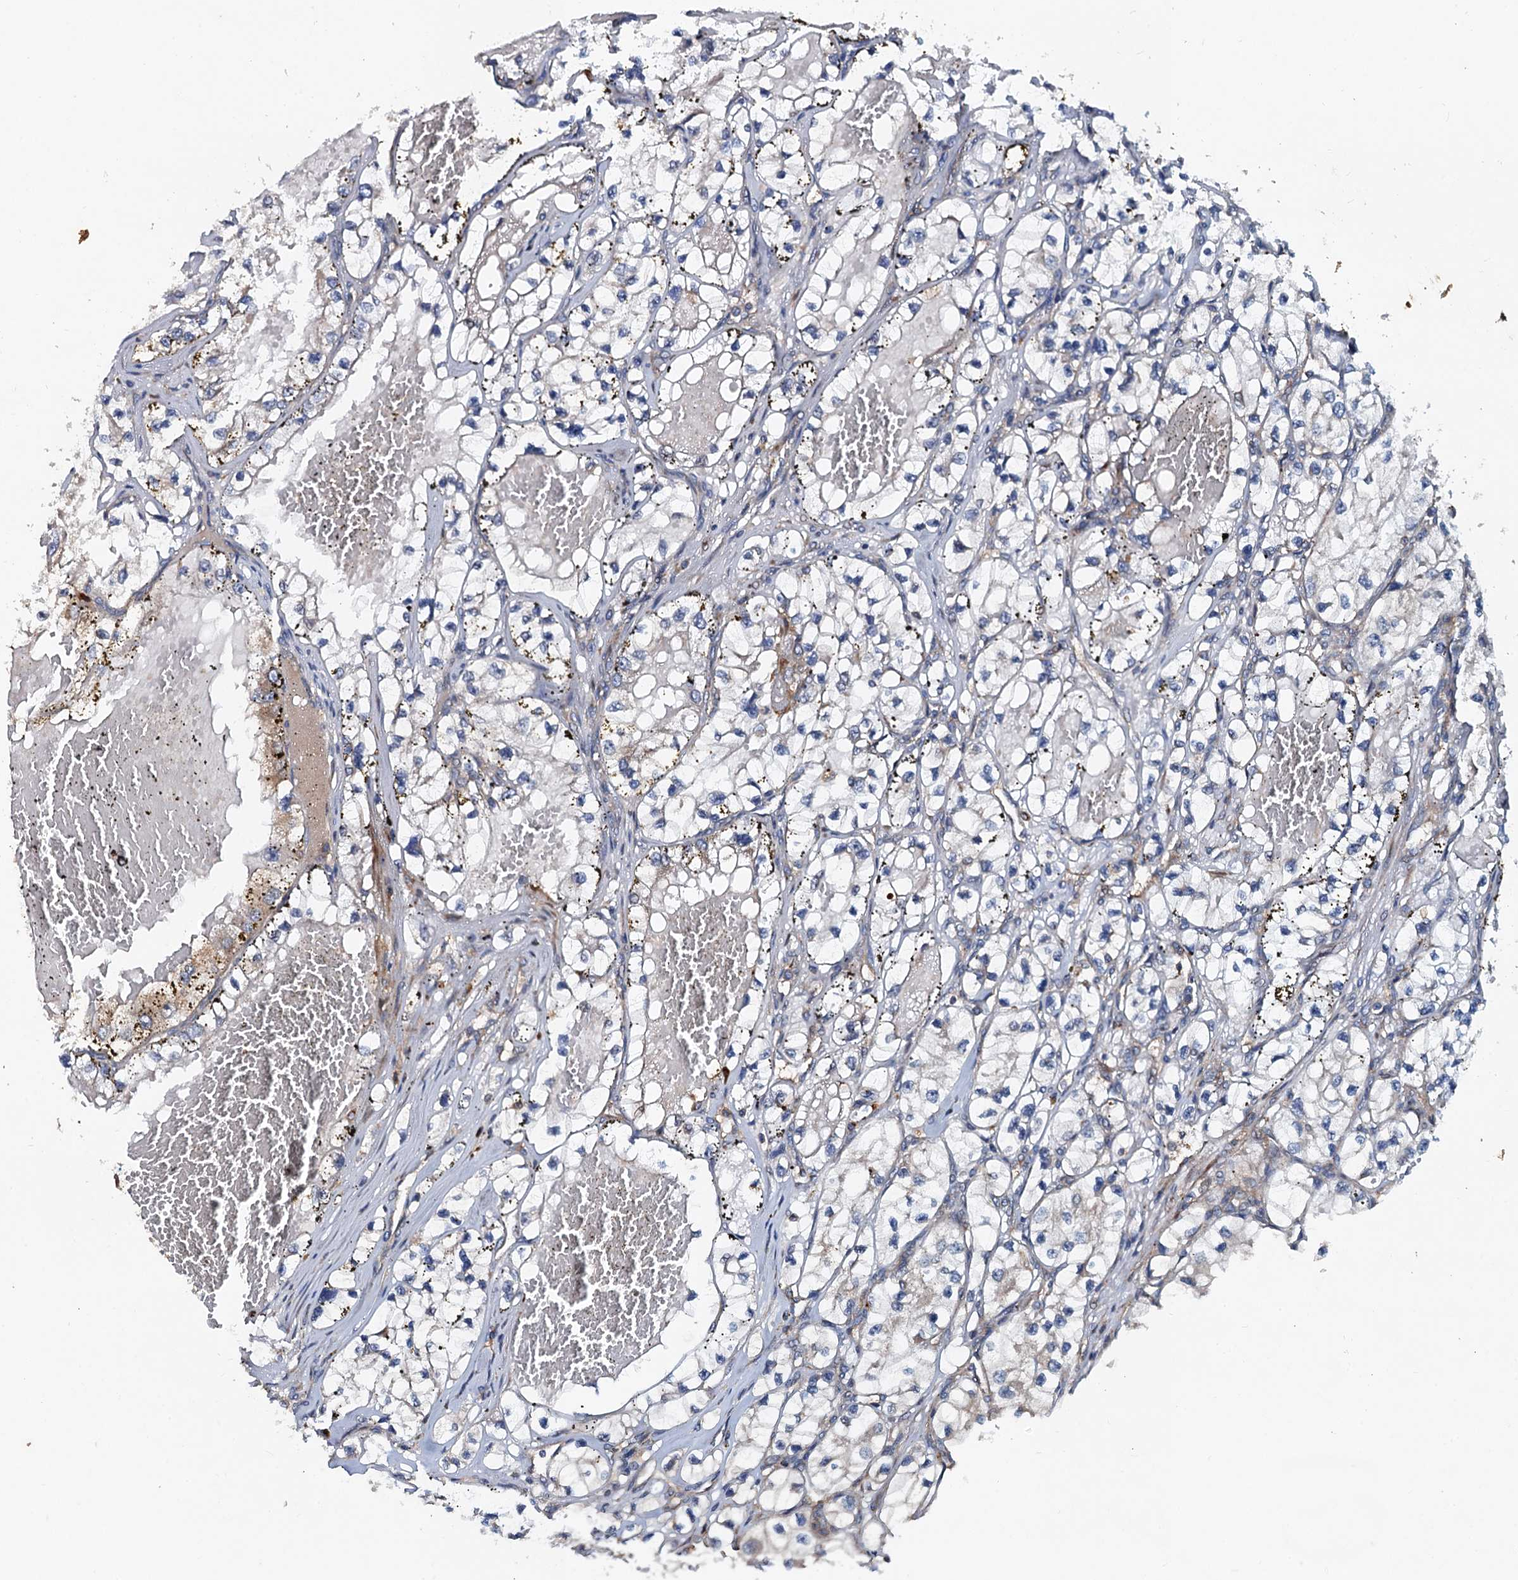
{"staining": {"intensity": "weak", "quantity": "<25%", "location": "cytoplasmic/membranous"}, "tissue": "renal cancer", "cell_type": "Tumor cells", "image_type": "cancer", "snomed": [{"axis": "morphology", "description": "Adenocarcinoma, NOS"}, {"axis": "topography", "description": "Kidney"}], "caption": "This photomicrograph is of renal adenocarcinoma stained with immunohistochemistry (IHC) to label a protein in brown with the nuclei are counter-stained blue. There is no expression in tumor cells.", "gene": "EFL1", "patient": {"sex": "female", "age": 57}}